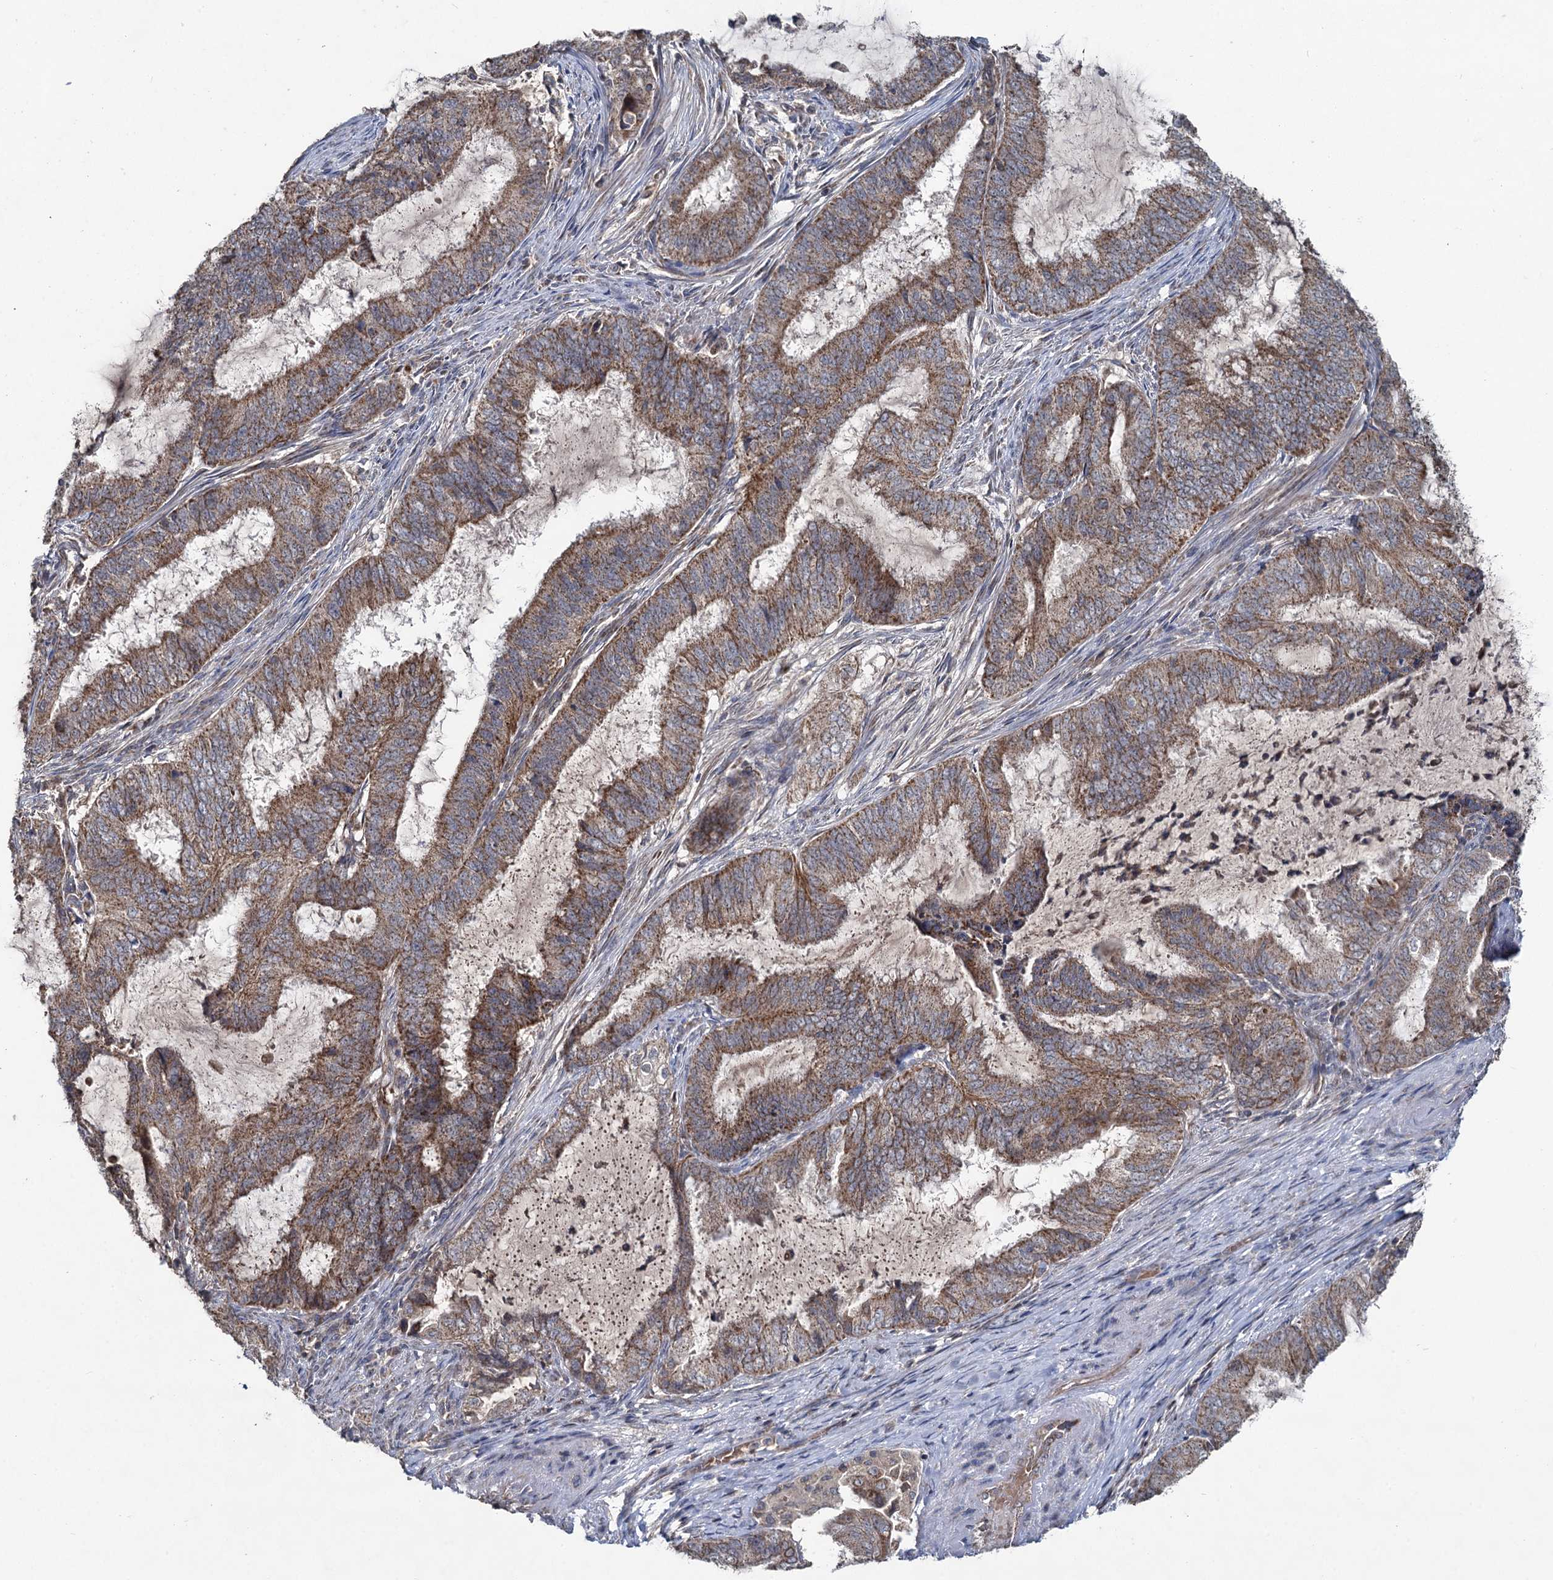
{"staining": {"intensity": "moderate", "quantity": ">75%", "location": "cytoplasmic/membranous"}, "tissue": "endometrial cancer", "cell_type": "Tumor cells", "image_type": "cancer", "snomed": [{"axis": "morphology", "description": "Adenocarcinoma, NOS"}, {"axis": "topography", "description": "Endometrium"}], "caption": "IHC staining of endometrial cancer, which reveals medium levels of moderate cytoplasmic/membranous expression in approximately >75% of tumor cells indicating moderate cytoplasmic/membranous protein staining. The staining was performed using DAB (brown) for protein detection and nuclei were counterstained in hematoxylin (blue).", "gene": "METTL4", "patient": {"sex": "female", "age": 51}}